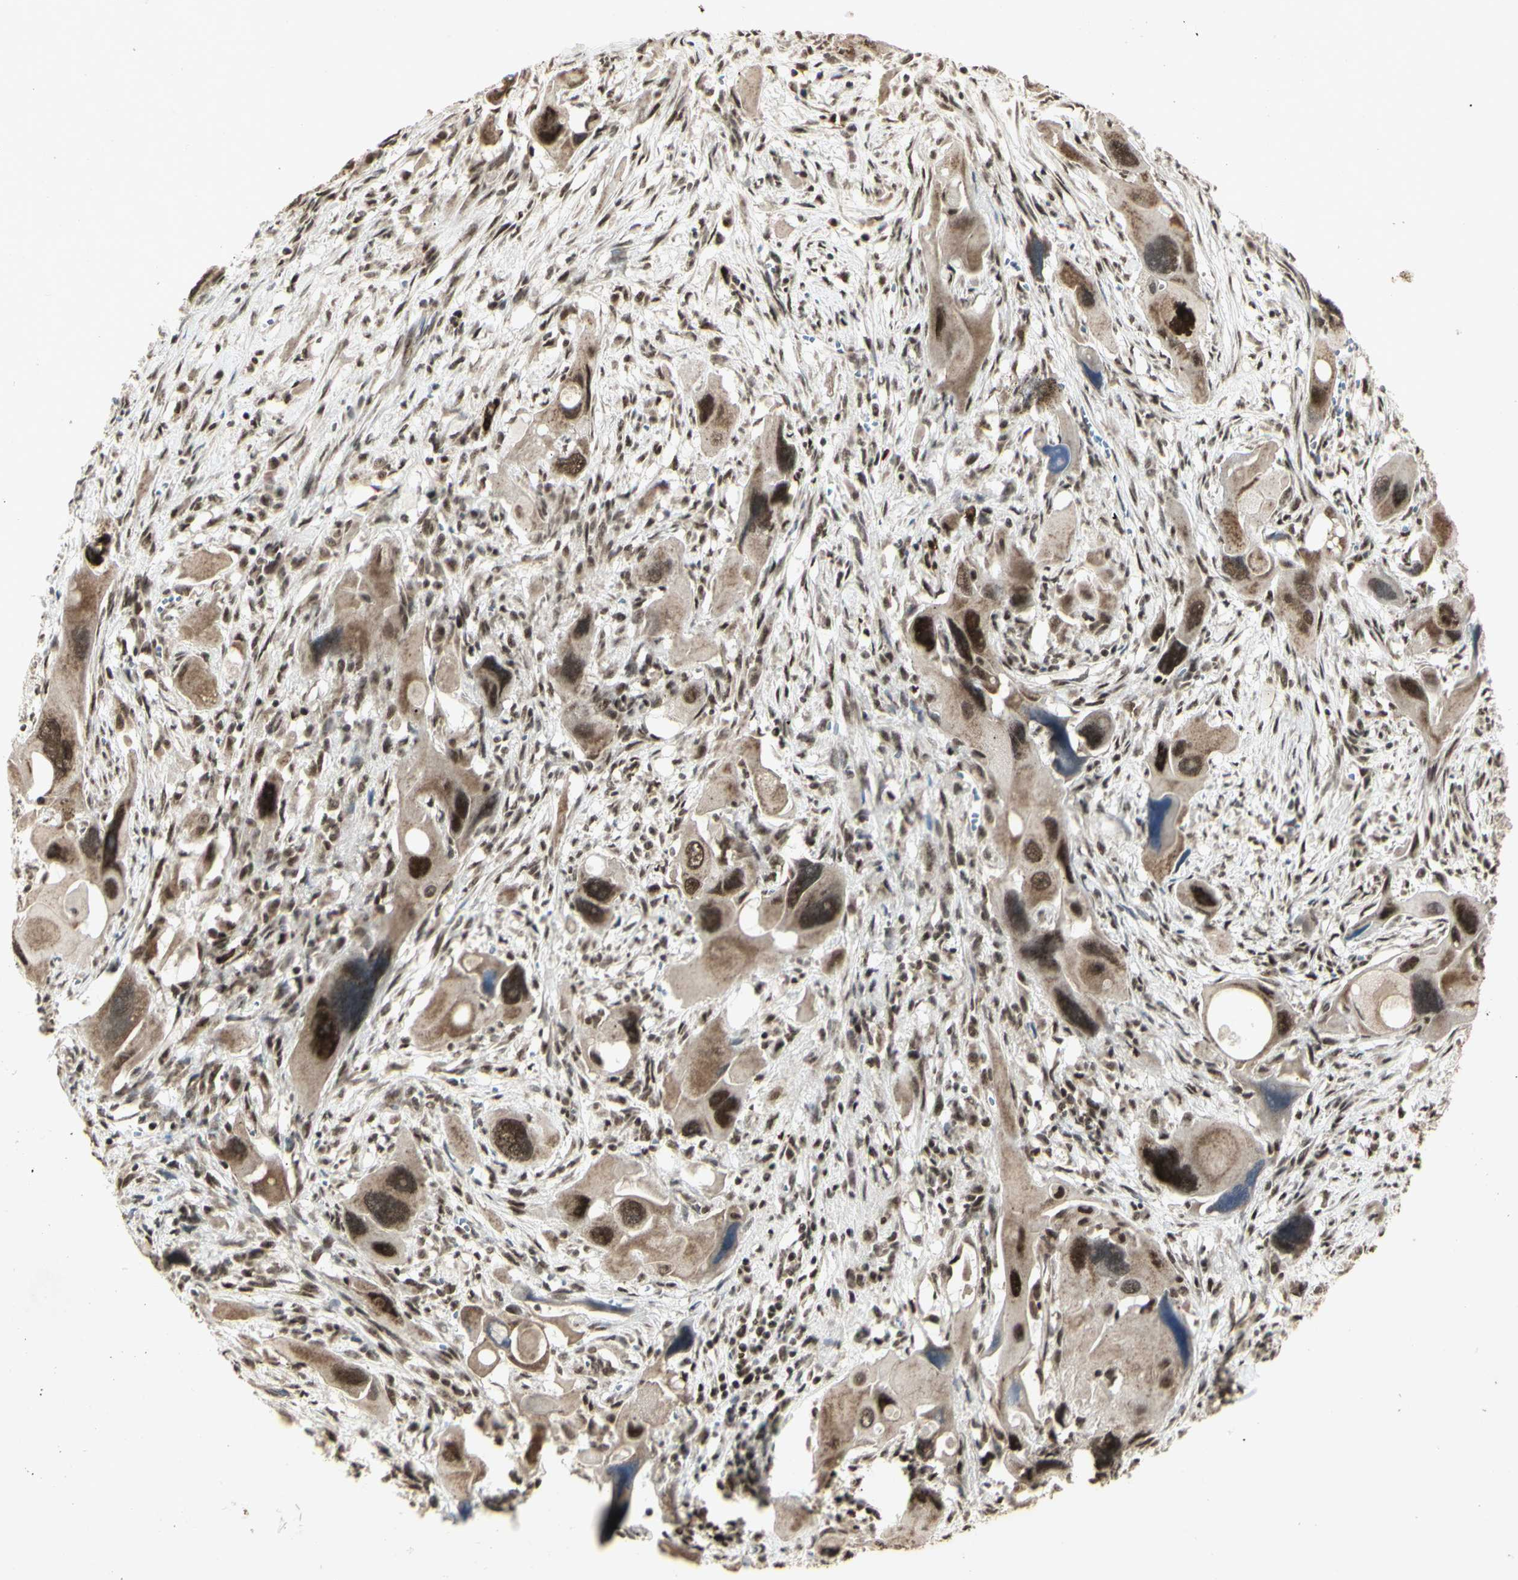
{"staining": {"intensity": "moderate", "quantity": ">75%", "location": "cytoplasmic/membranous,nuclear"}, "tissue": "pancreatic cancer", "cell_type": "Tumor cells", "image_type": "cancer", "snomed": [{"axis": "morphology", "description": "Adenocarcinoma, NOS"}, {"axis": "topography", "description": "Pancreas"}], "caption": "DAB immunohistochemical staining of pancreatic adenocarcinoma displays moderate cytoplasmic/membranous and nuclear protein expression in approximately >75% of tumor cells.", "gene": "CCNT1", "patient": {"sex": "male", "age": 73}}